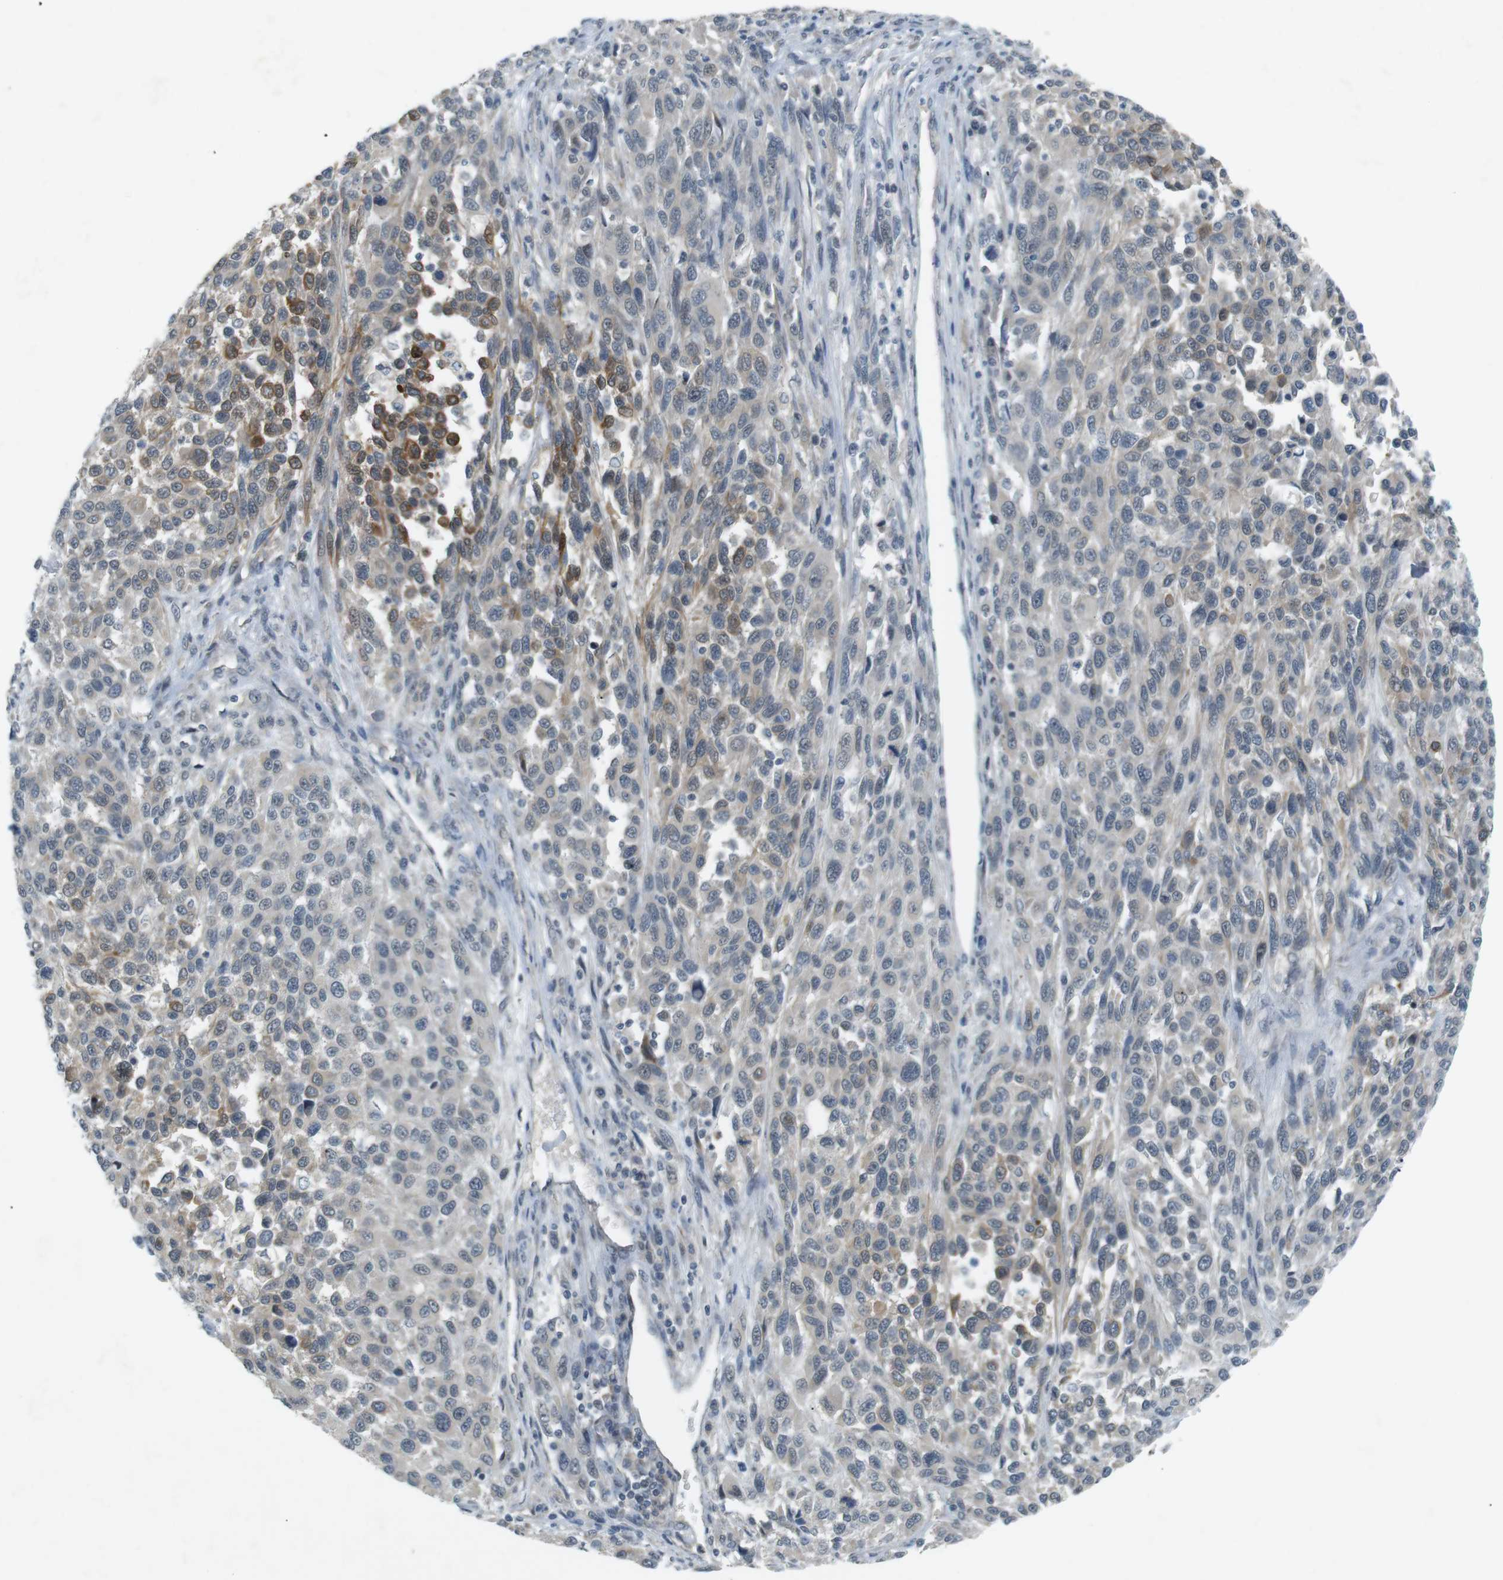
{"staining": {"intensity": "moderate", "quantity": "<25%", "location": "cytoplasmic/membranous"}, "tissue": "melanoma", "cell_type": "Tumor cells", "image_type": "cancer", "snomed": [{"axis": "morphology", "description": "Malignant melanoma, Metastatic site"}, {"axis": "topography", "description": "Lymph node"}], "caption": "A histopathology image of malignant melanoma (metastatic site) stained for a protein demonstrates moderate cytoplasmic/membranous brown staining in tumor cells.", "gene": "RTN3", "patient": {"sex": "male", "age": 61}}